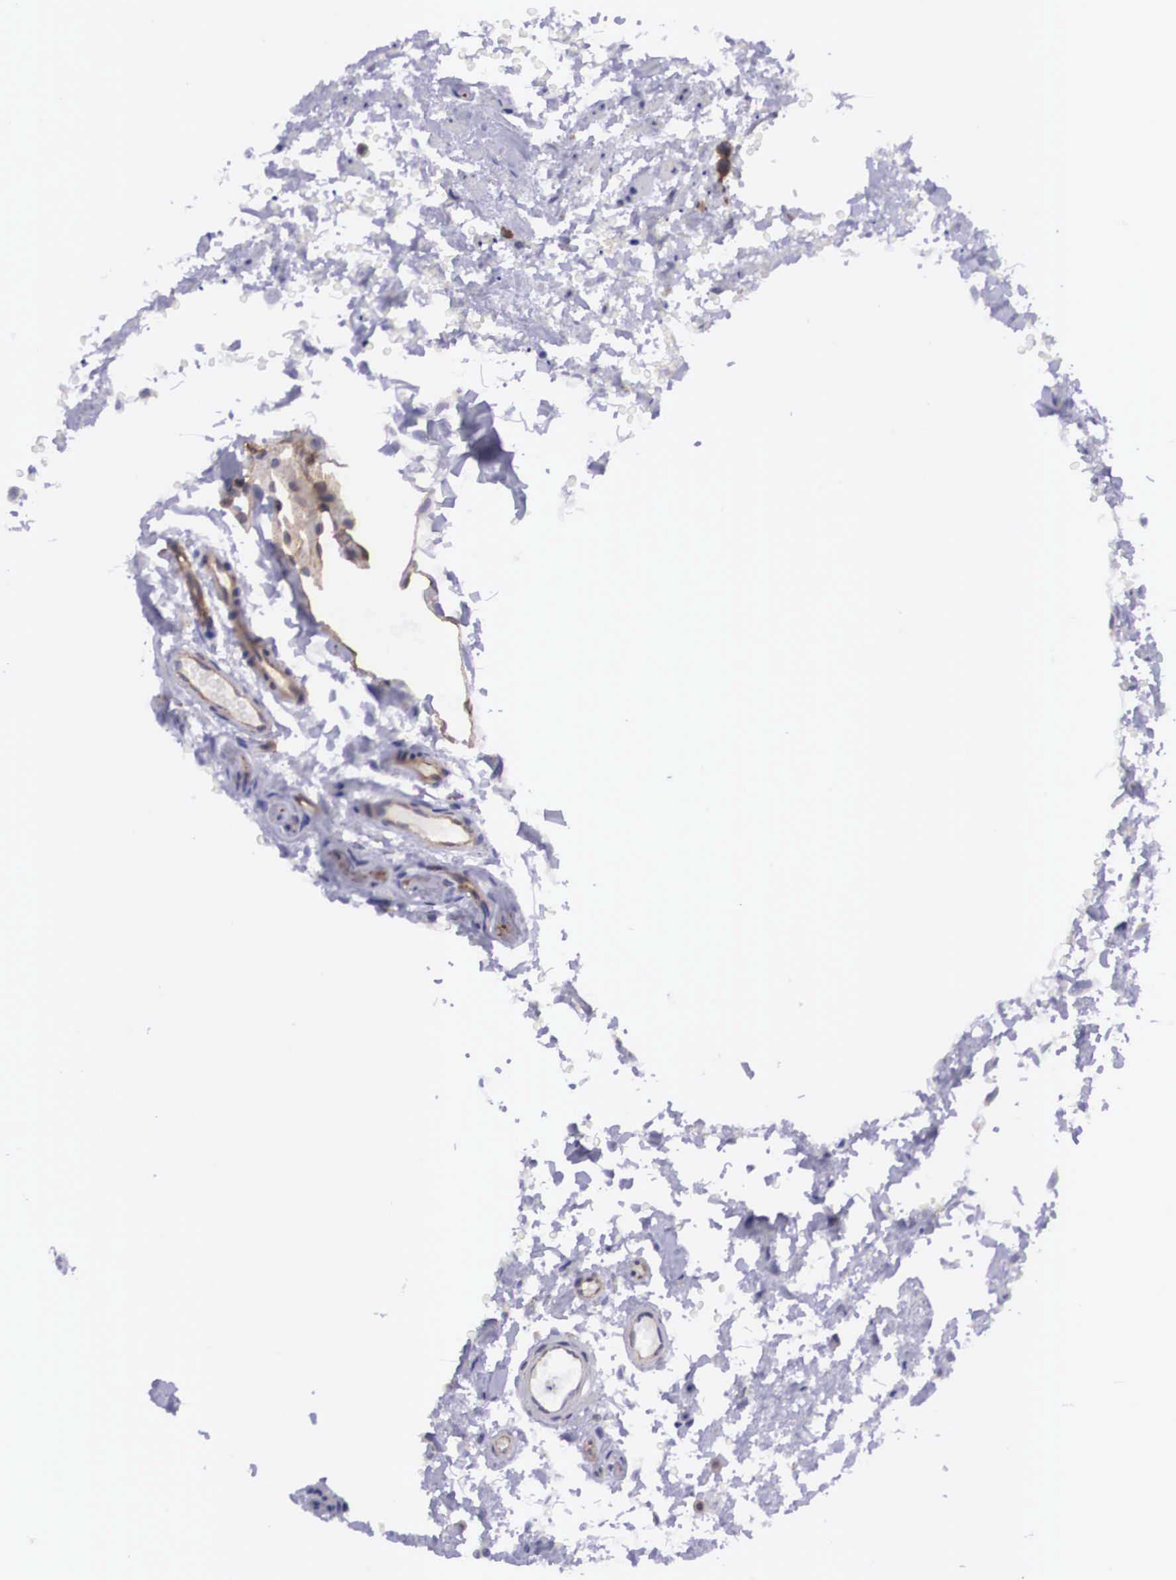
{"staining": {"intensity": "strong", "quantity": ">75%", "location": "cytoplasmic/membranous"}, "tissue": "epididymis", "cell_type": "Glandular cells", "image_type": "normal", "snomed": [{"axis": "morphology", "description": "Normal tissue, NOS"}, {"axis": "topography", "description": "Epididymis"}], "caption": "A high-resolution micrograph shows immunohistochemistry (IHC) staining of benign epididymis, which demonstrates strong cytoplasmic/membranous staining in about >75% of glandular cells. (DAB (3,3'-diaminobenzidine) IHC with brightfield microscopy, high magnification).", "gene": "BCAR1", "patient": {"sex": "male", "age": 77}}